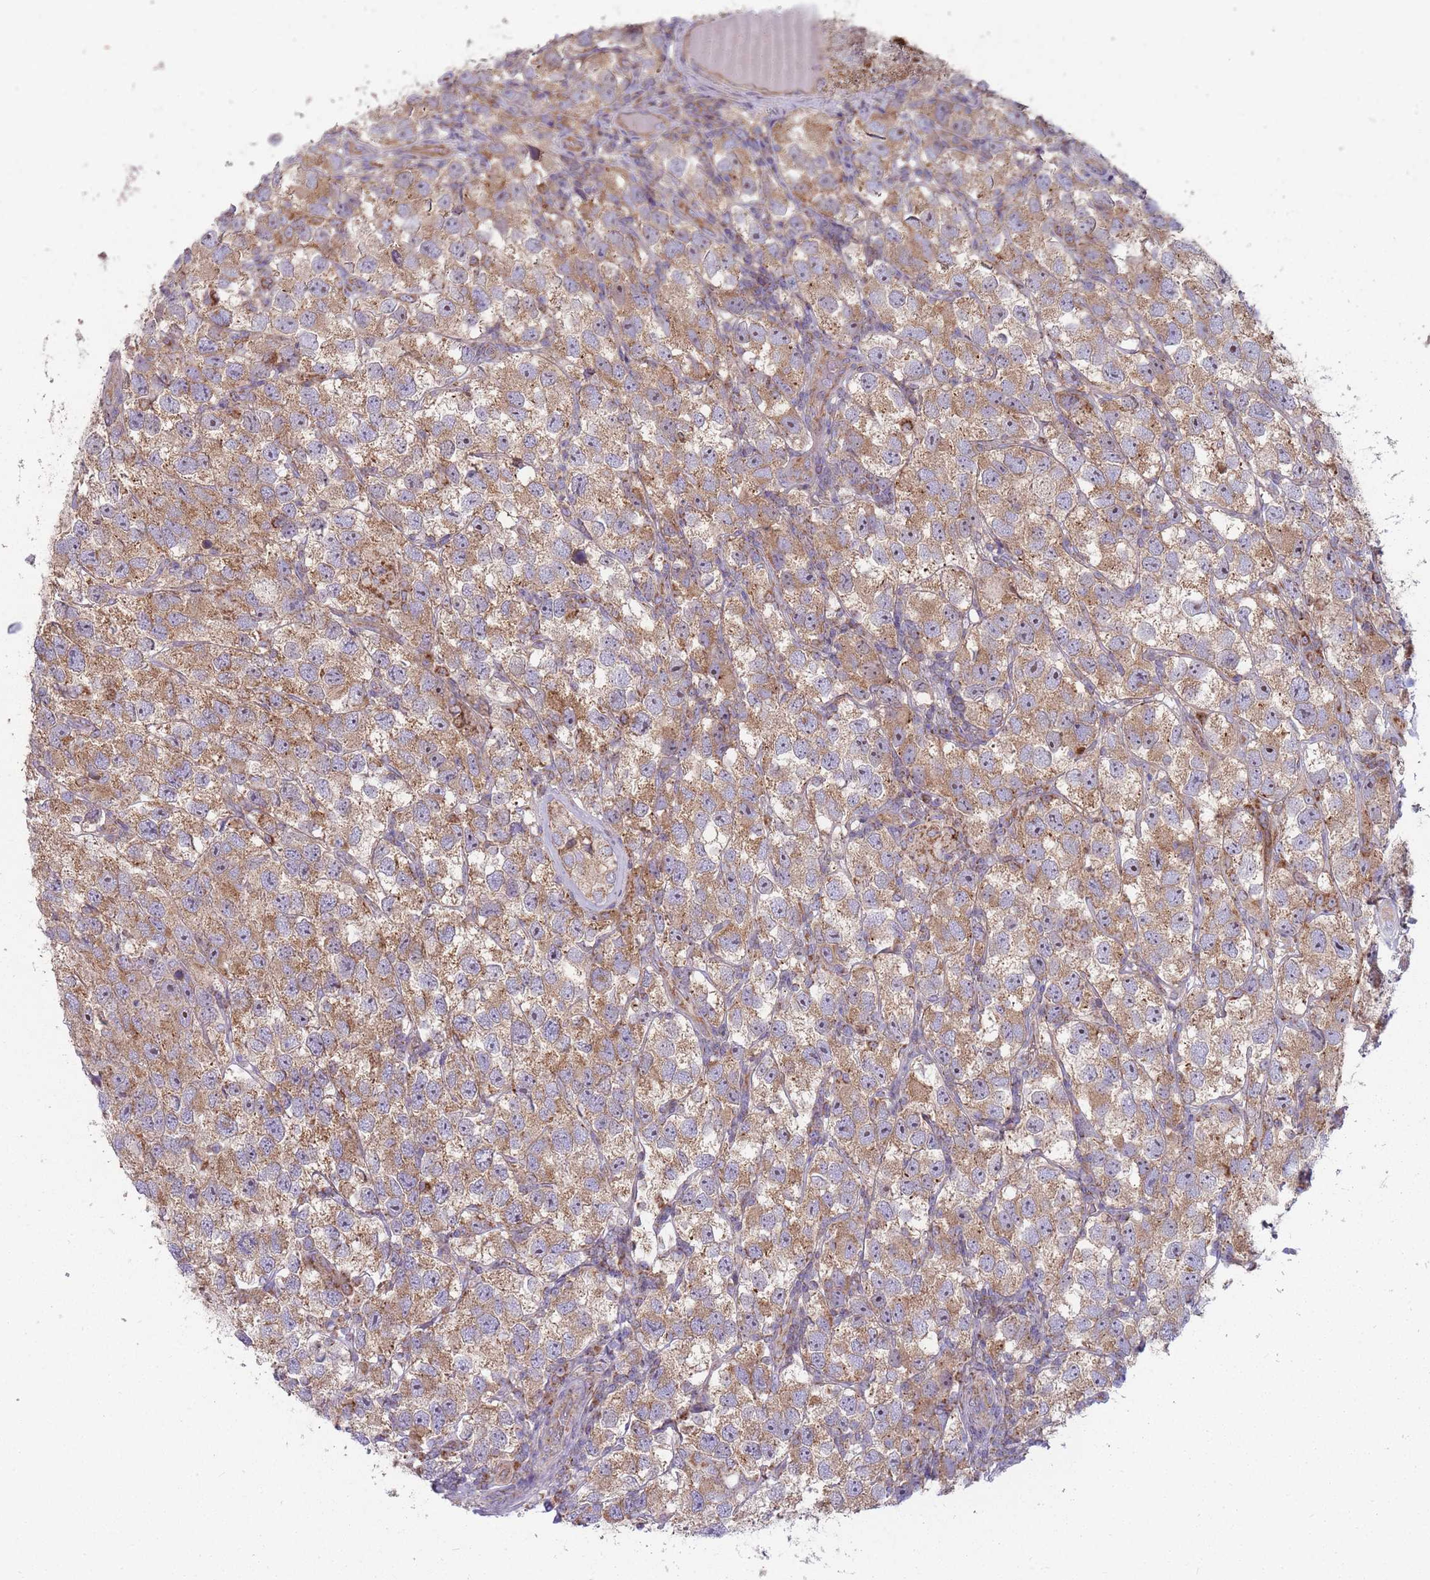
{"staining": {"intensity": "moderate", "quantity": ">75%", "location": "cytoplasmic/membranous,nuclear"}, "tissue": "testis cancer", "cell_type": "Tumor cells", "image_type": "cancer", "snomed": [{"axis": "morphology", "description": "Seminoma, NOS"}, {"axis": "topography", "description": "Testis"}], "caption": "Tumor cells reveal medium levels of moderate cytoplasmic/membranous and nuclear staining in about >75% of cells in human testis cancer (seminoma).", "gene": "NDUFA9", "patient": {"sex": "male", "age": 26}}